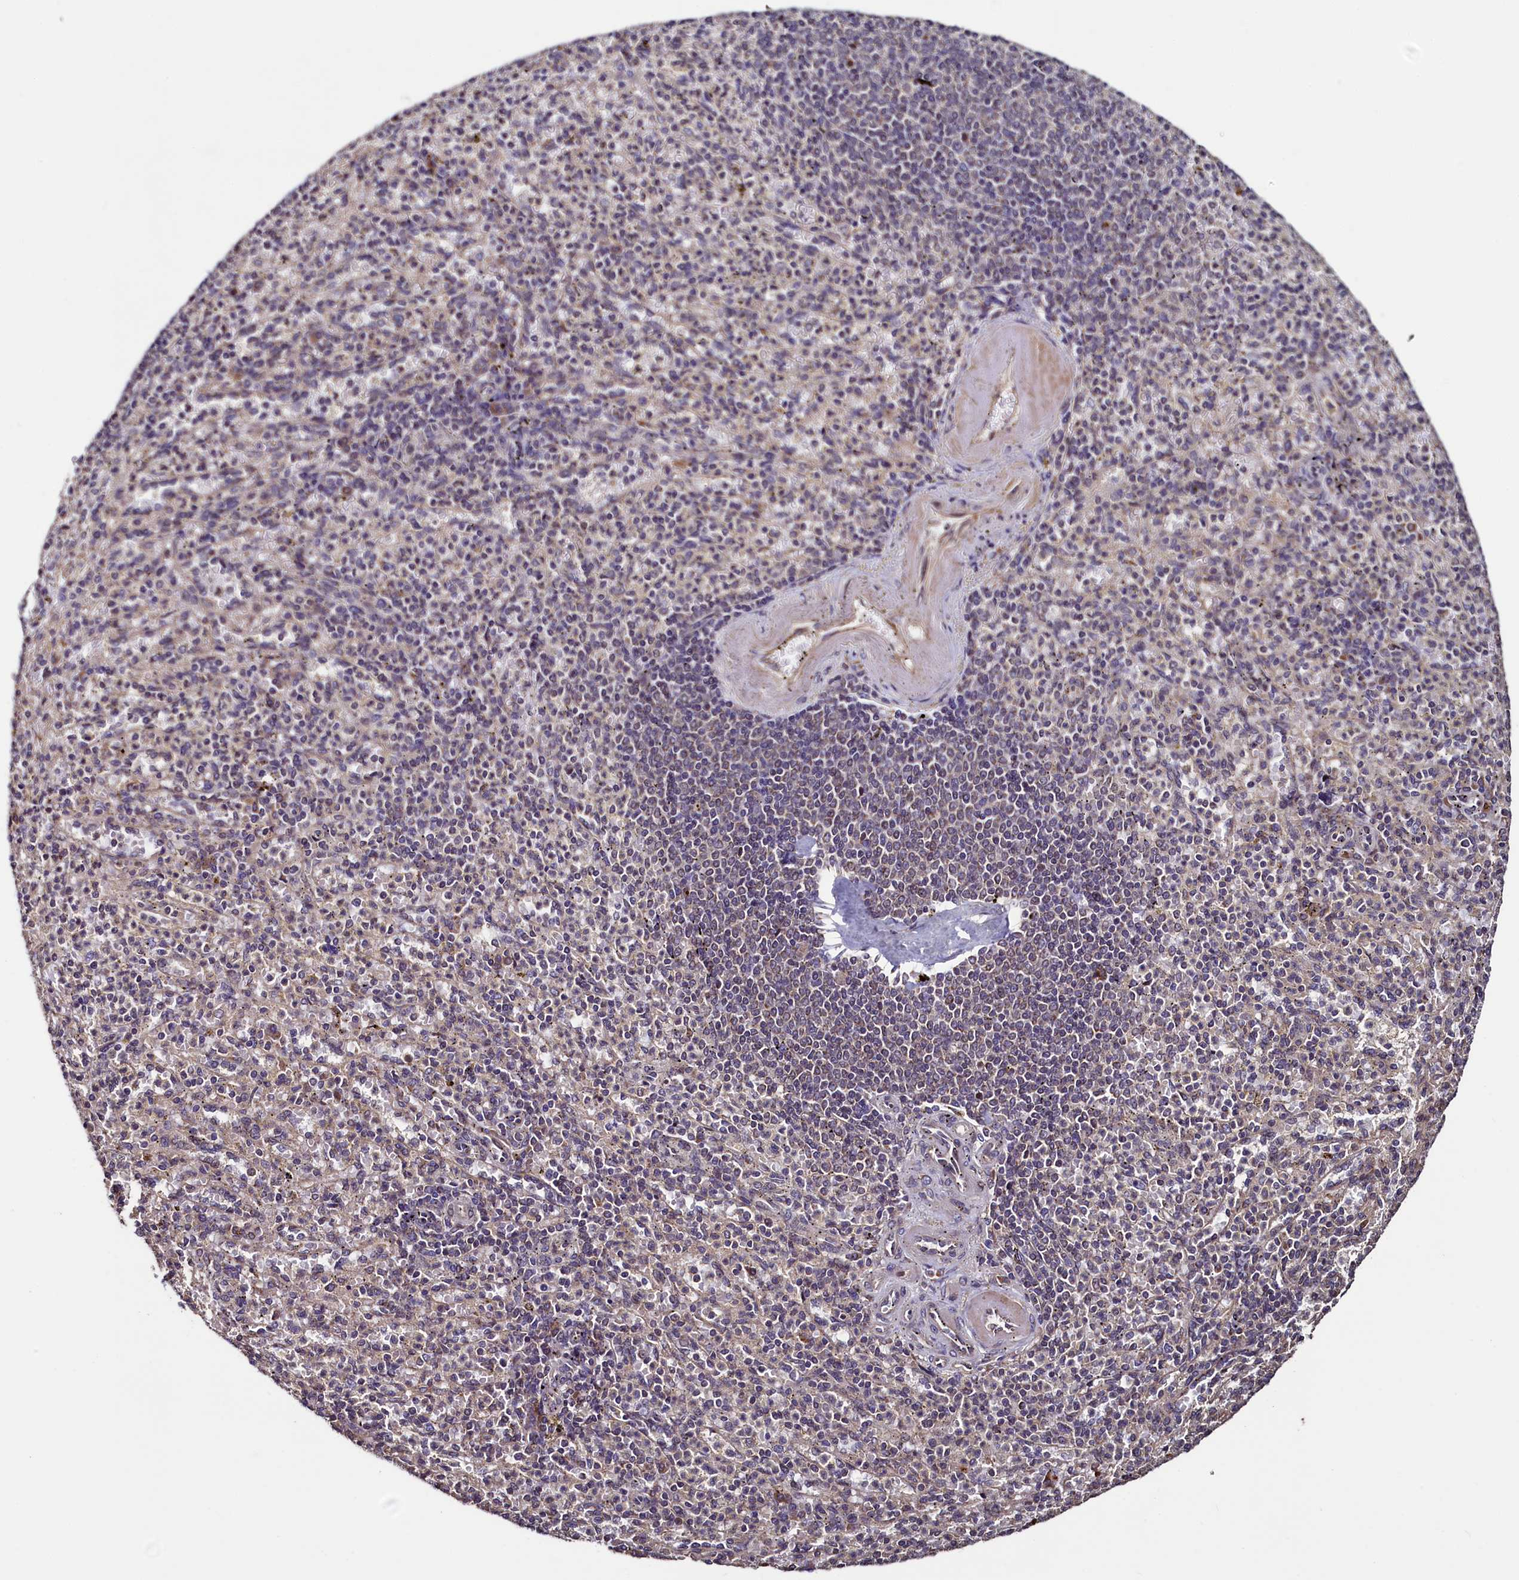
{"staining": {"intensity": "negative", "quantity": "none", "location": "none"}, "tissue": "spleen", "cell_type": "Cells in red pulp", "image_type": "normal", "snomed": [{"axis": "morphology", "description": "Normal tissue, NOS"}, {"axis": "topography", "description": "Spleen"}], "caption": "This is a image of immunohistochemistry (IHC) staining of benign spleen, which shows no expression in cells in red pulp. (Stains: DAB (3,3'-diaminobenzidine) immunohistochemistry (IHC) with hematoxylin counter stain, Microscopy: brightfield microscopy at high magnification).", "gene": "RBFA", "patient": {"sex": "female", "age": 74}}